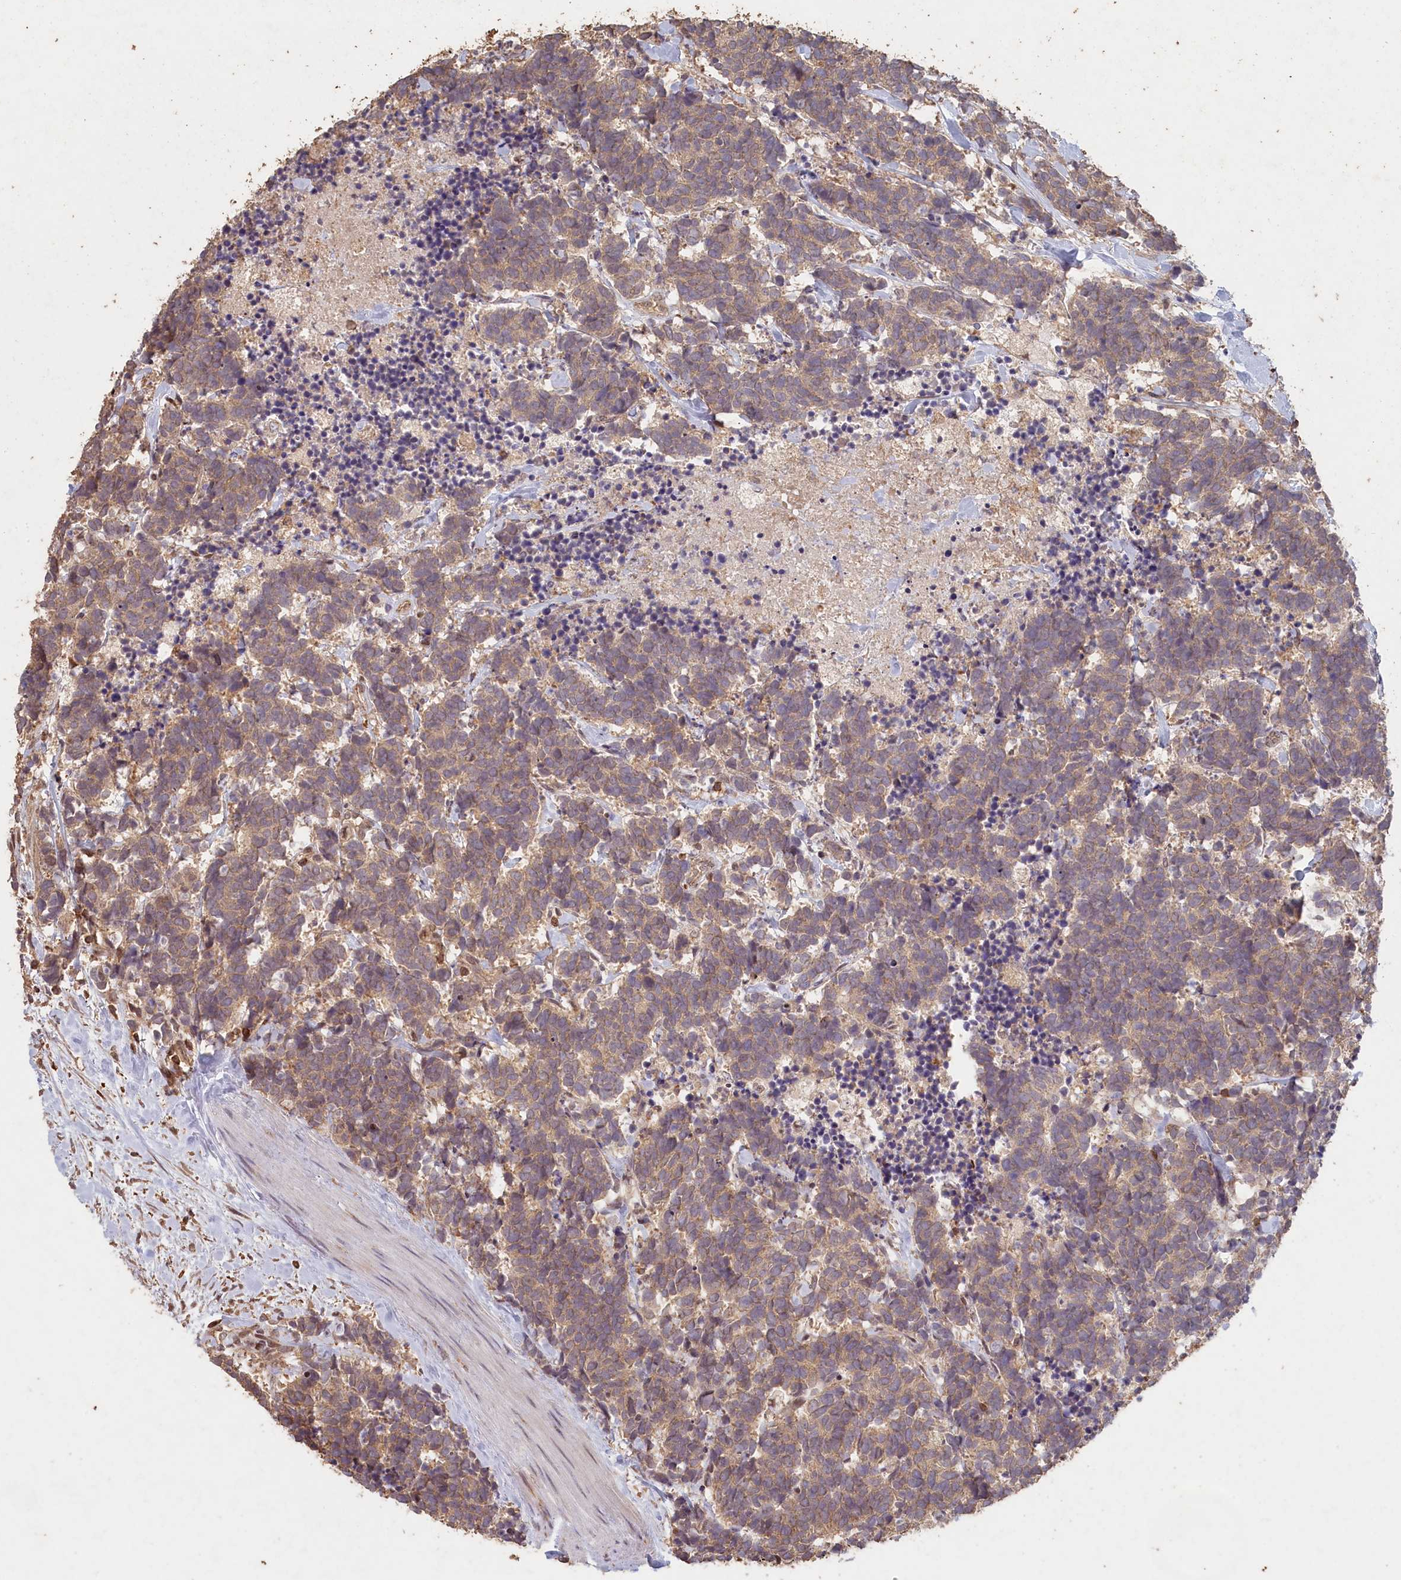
{"staining": {"intensity": "weak", "quantity": ">75%", "location": "cytoplasmic/membranous"}, "tissue": "carcinoid", "cell_type": "Tumor cells", "image_type": "cancer", "snomed": [{"axis": "morphology", "description": "Carcinoma, NOS"}, {"axis": "morphology", "description": "Carcinoid, malignant, NOS"}, {"axis": "topography", "description": "Prostate"}], "caption": "Immunohistochemical staining of human carcinoma shows low levels of weak cytoplasmic/membranous protein staining in approximately >75% of tumor cells.", "gene": "MADD", "patient": {"sex": "male", "age": 57}}